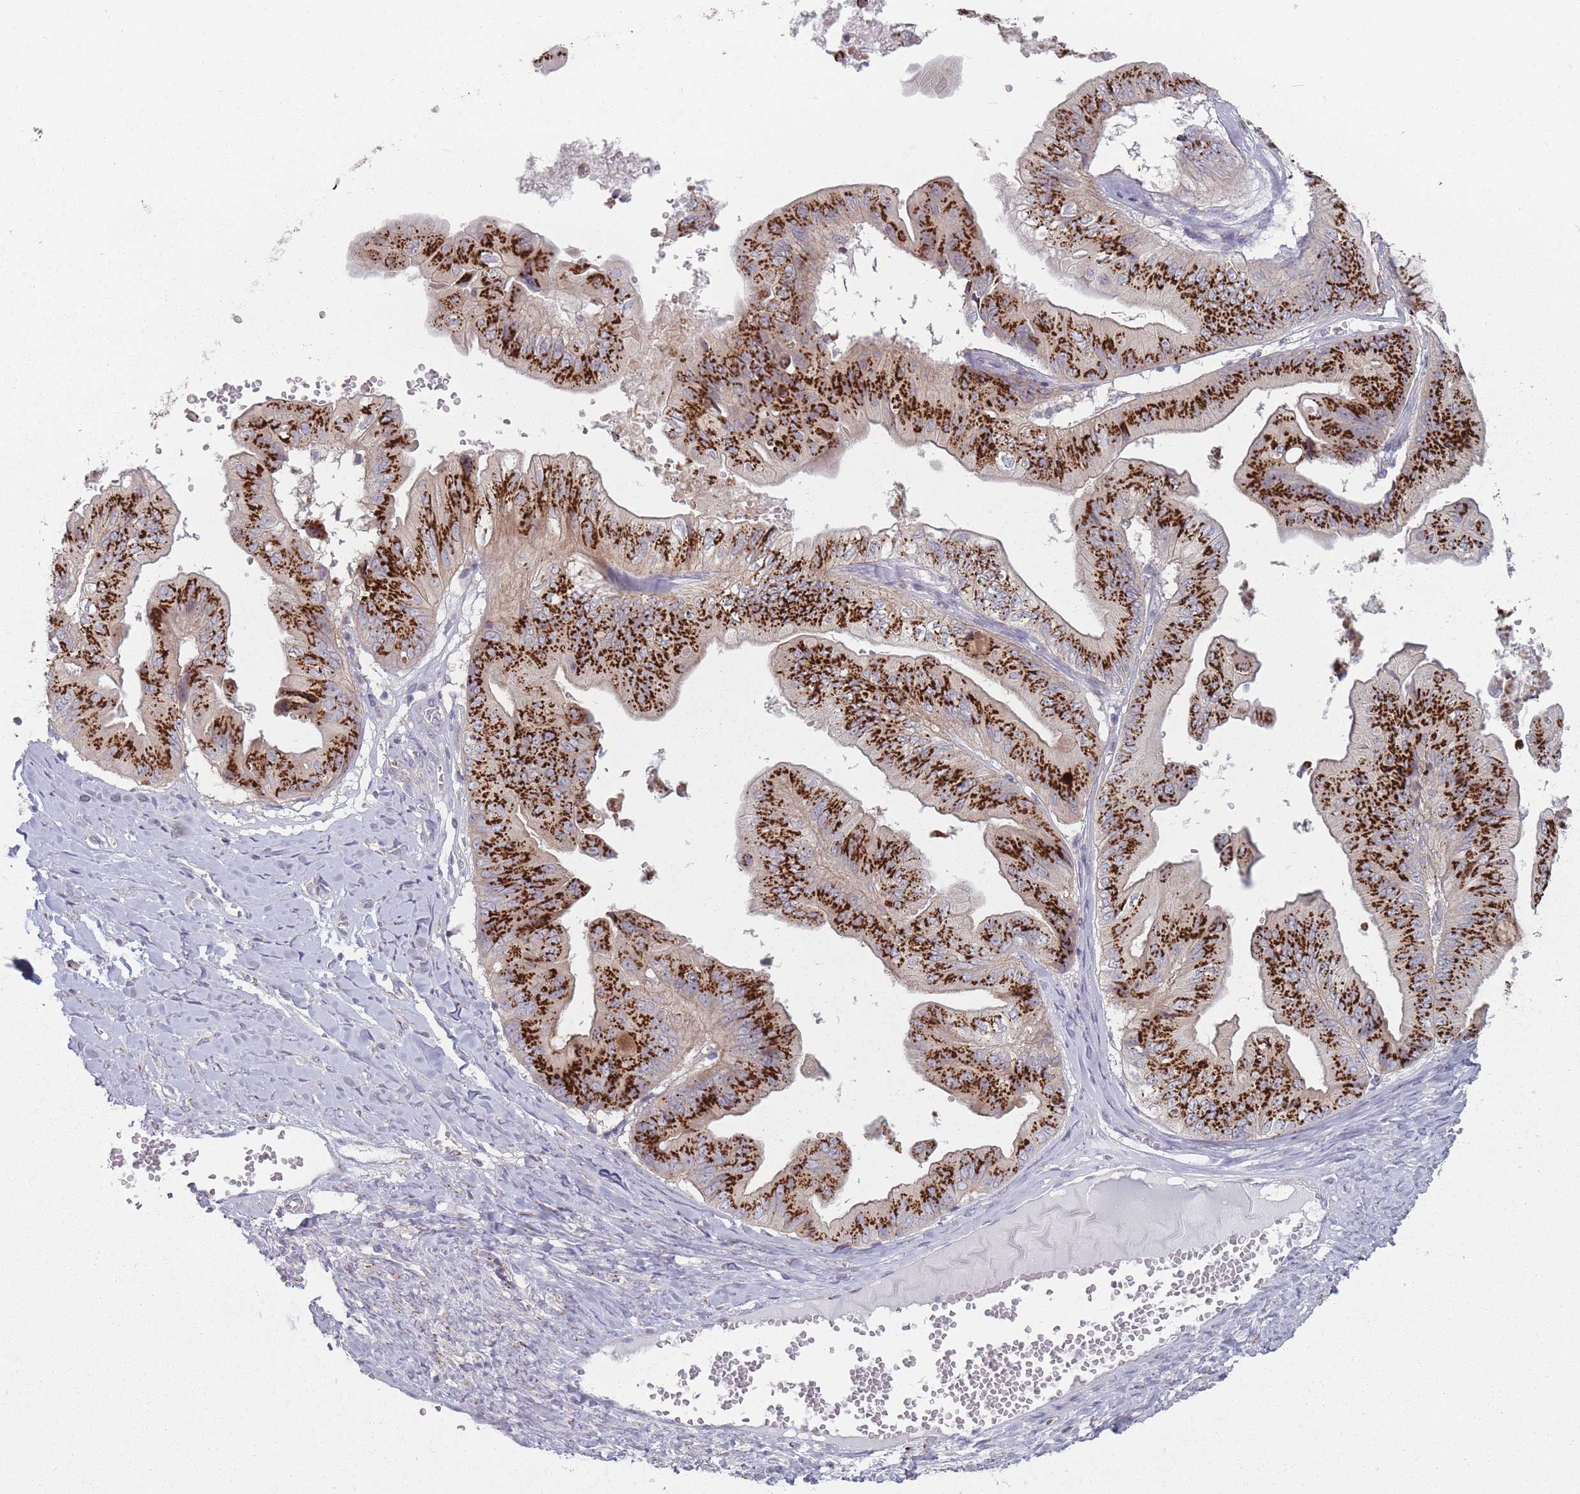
{"staining": {"intensity": "strong", "quantity": ">75%", "location": "cytoplasmic/membranous"}, "tissue": "ovarian cancer", "cell_type": "Tumor cells", "image_type": "cancer", "snomed": [{"axis": "morphology", "description": "Cystadenocarcinoma, mucinous, NOS"}, {"axis": "topography", "description": "Ovary"}], "caption": "Mucinous cystadenocarcinoma (ovarian) stained with a brown dye demonstrates strong cytoplasmic/membranous positive expression in approximately >75% of tumor cells.", "gene": "AKAIN1", "patient": {"sex": "female", "age": 61}}